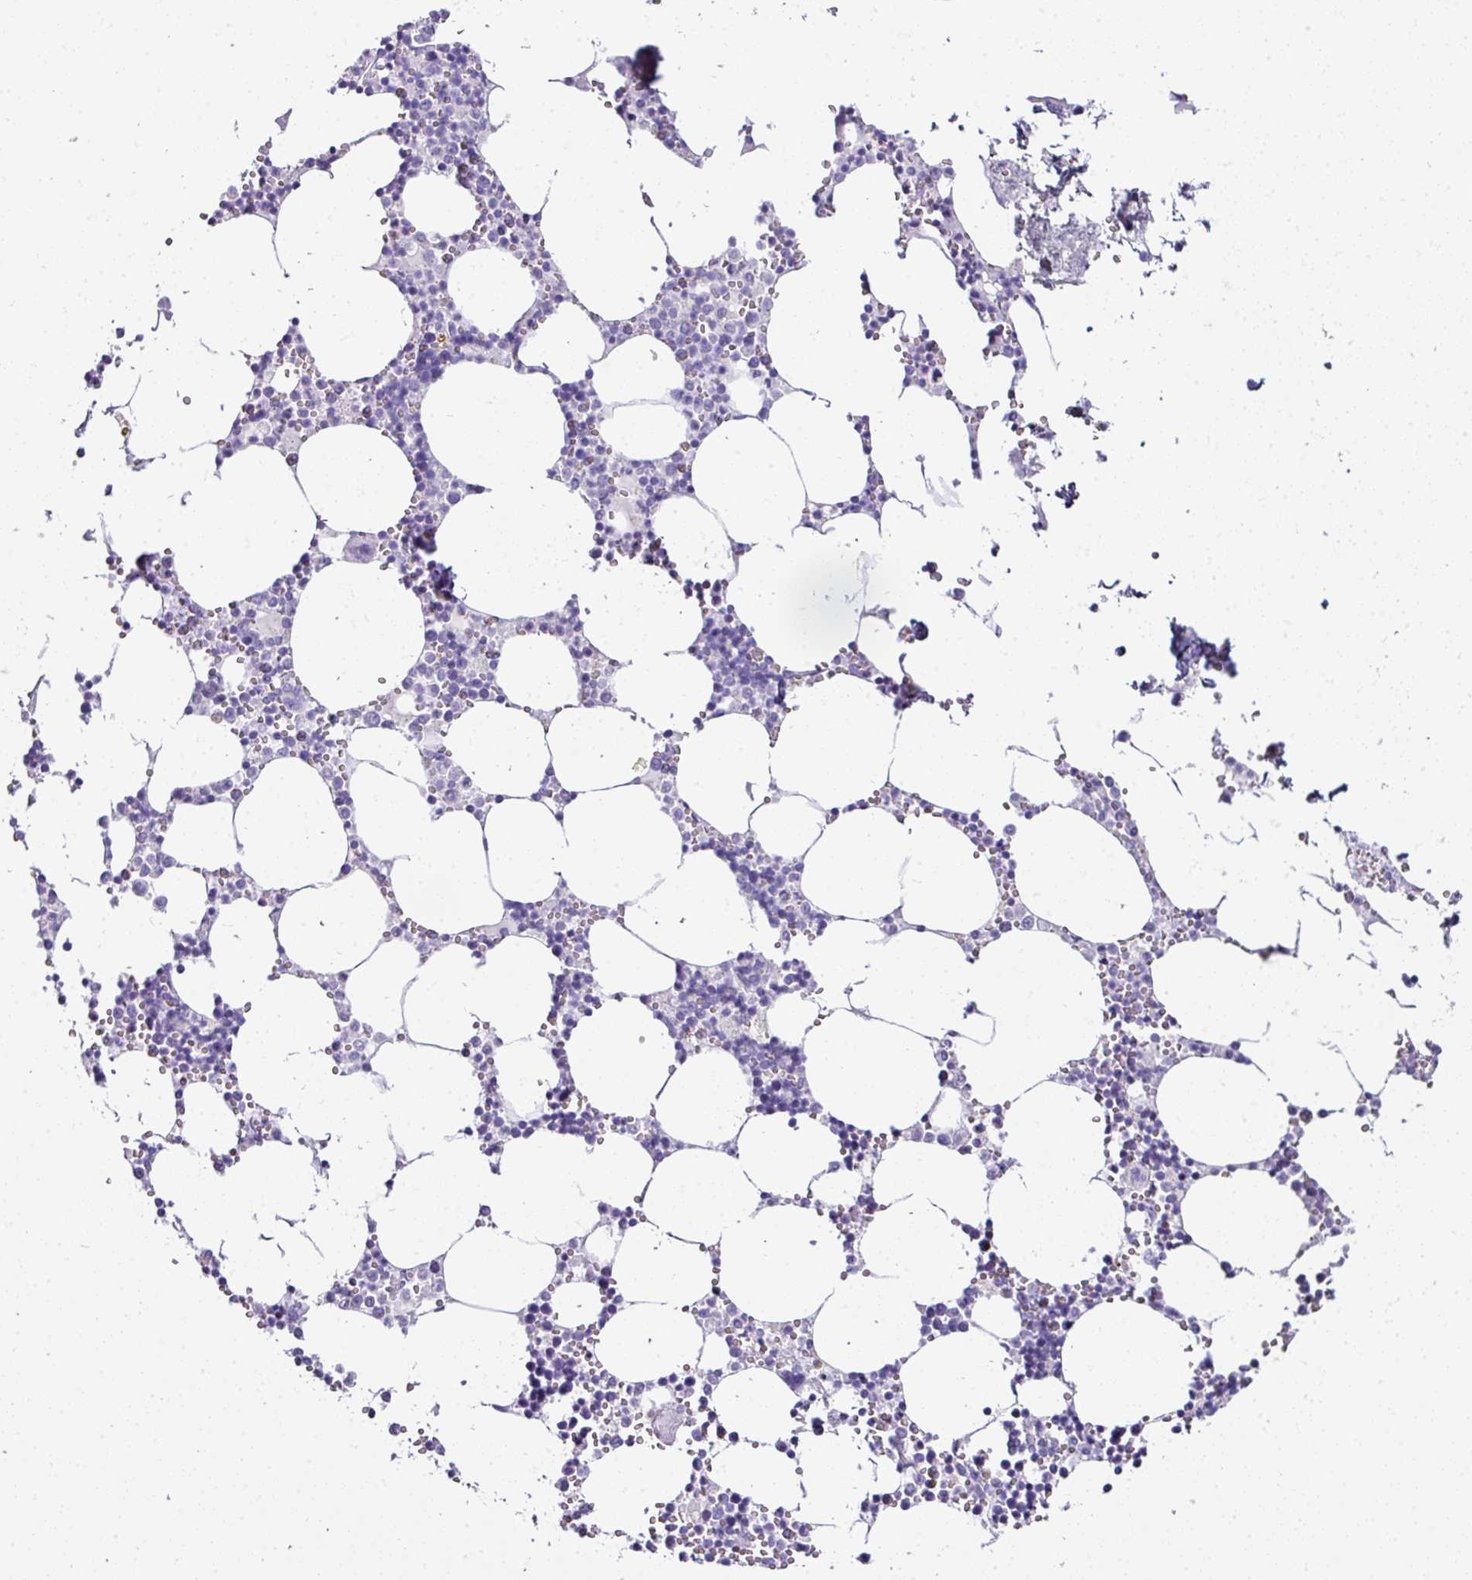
{"staining": {"intensity": "negative", "quantity": "none", "location": "none"}, "tissue": "bone marrow", "cell_type": "Hematopoietic cells", "image_type": "normal", "snomed": [{"axis": "morphology", "description": "Normal tissue, NOS"}, {"axis": "topography", "description": "Bone marrow"}], "caption": "Immunohistochemistry of normal human bone marrow shows no expression in hematopoietic cells.", "gene": "NAPSA", "patient": {"sex": "male", "age": 54}}